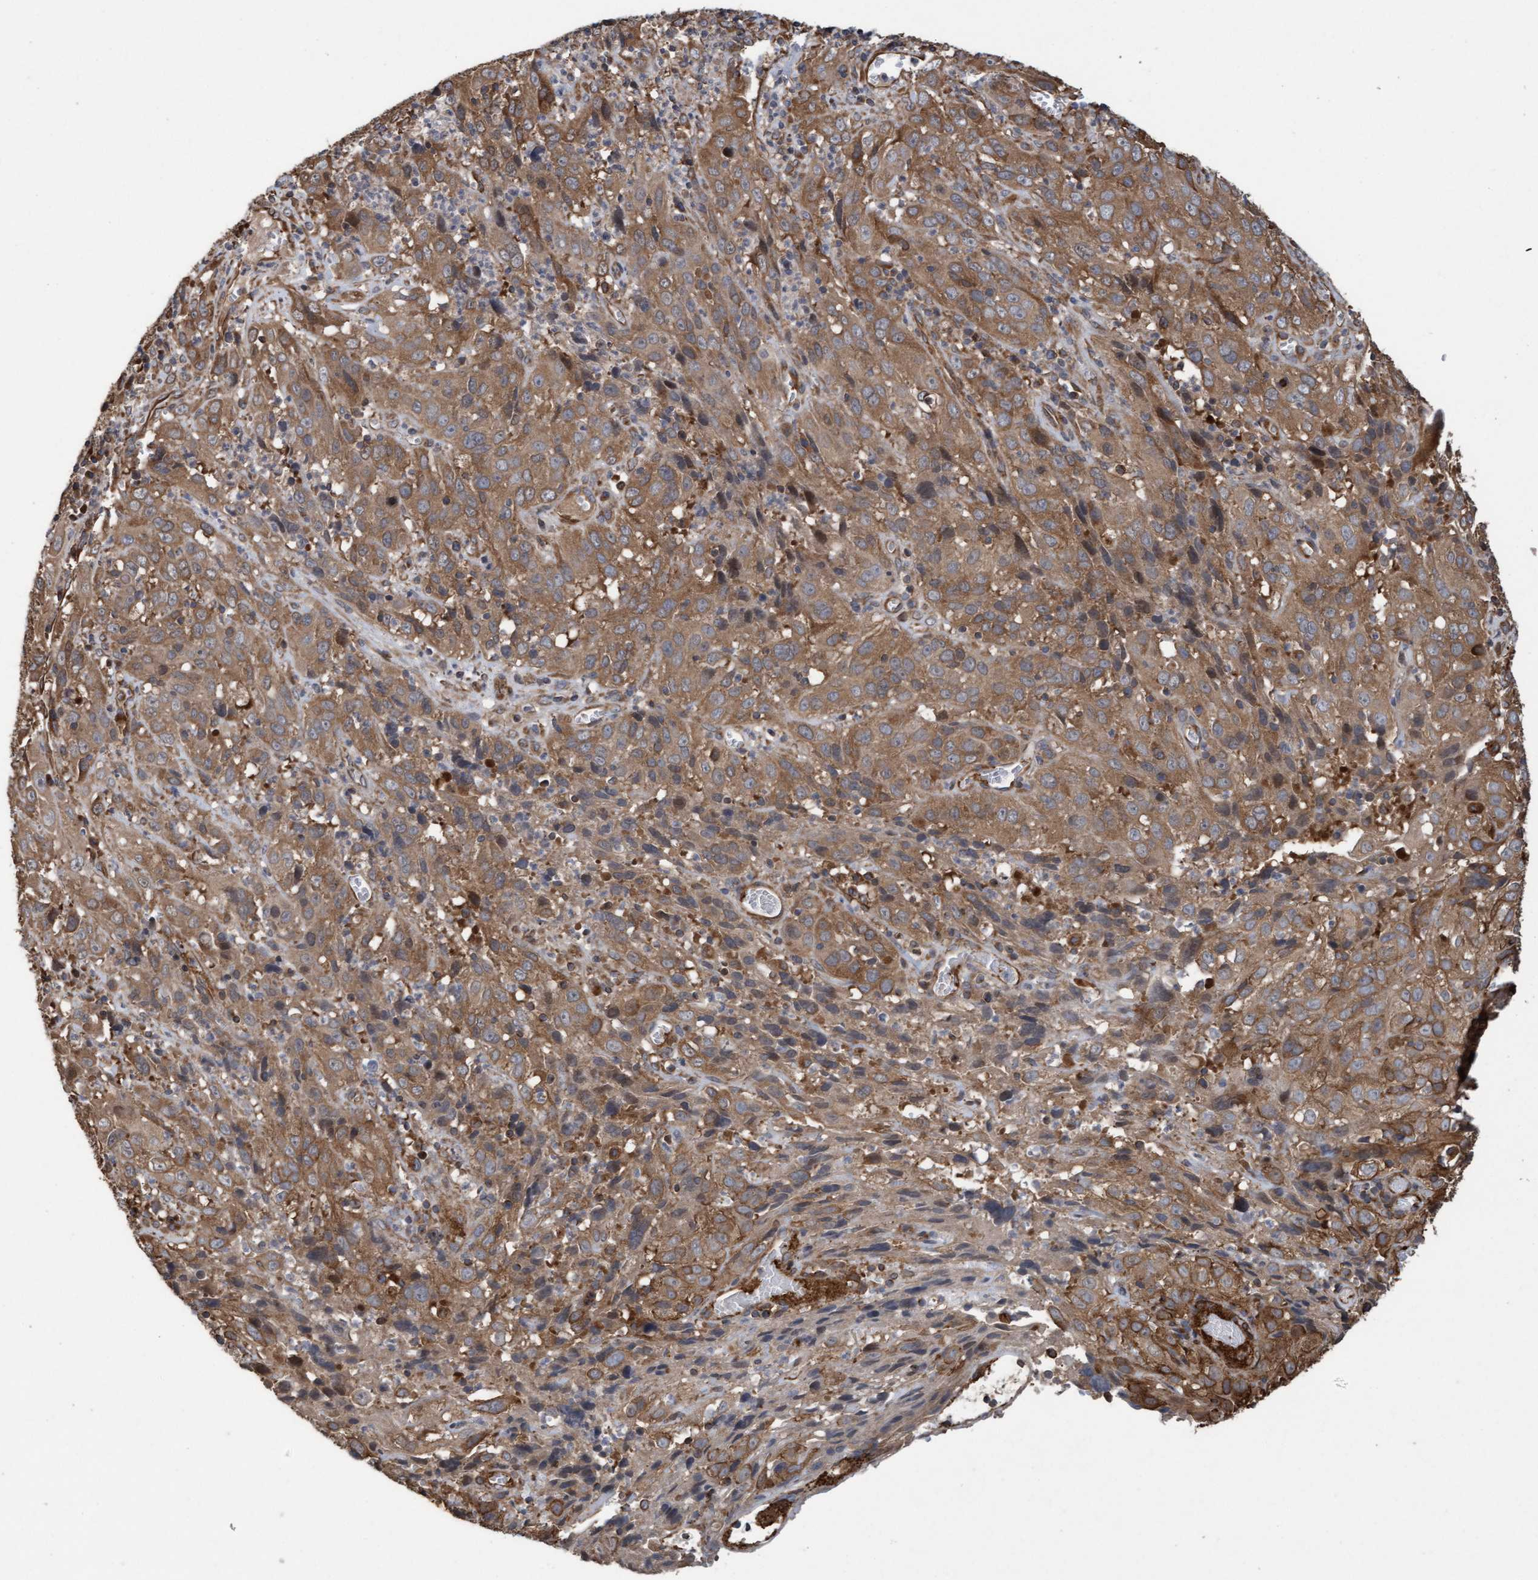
{"staining": {"intensity": "moderate", "quantity": ">75%", "location": "cytoplasmic/membranous"}, "tissue": "cervical cancer", "cell_type": "Tumor cells", "image_type": "cancer", "snomed": [{"axis": "morphology", "description": "Squamous cell carcinoma, NOS"}, {"axis": "topography", "description": "Cervix"}], "caption": "Immunohistochemistry photomicrograph of neoplastic tissue: cervical squamous cell carcinoma stained using immunohistochemistry (IHC) reveals medium levels of moderate protein expression localized specifically in the cytoplasmic/membranous of tumor cells, appearing as a cytoplasmic/membranous brown color.", "gene": "CDC42EP4", "patient": {"sex": "female", "age": 32}}